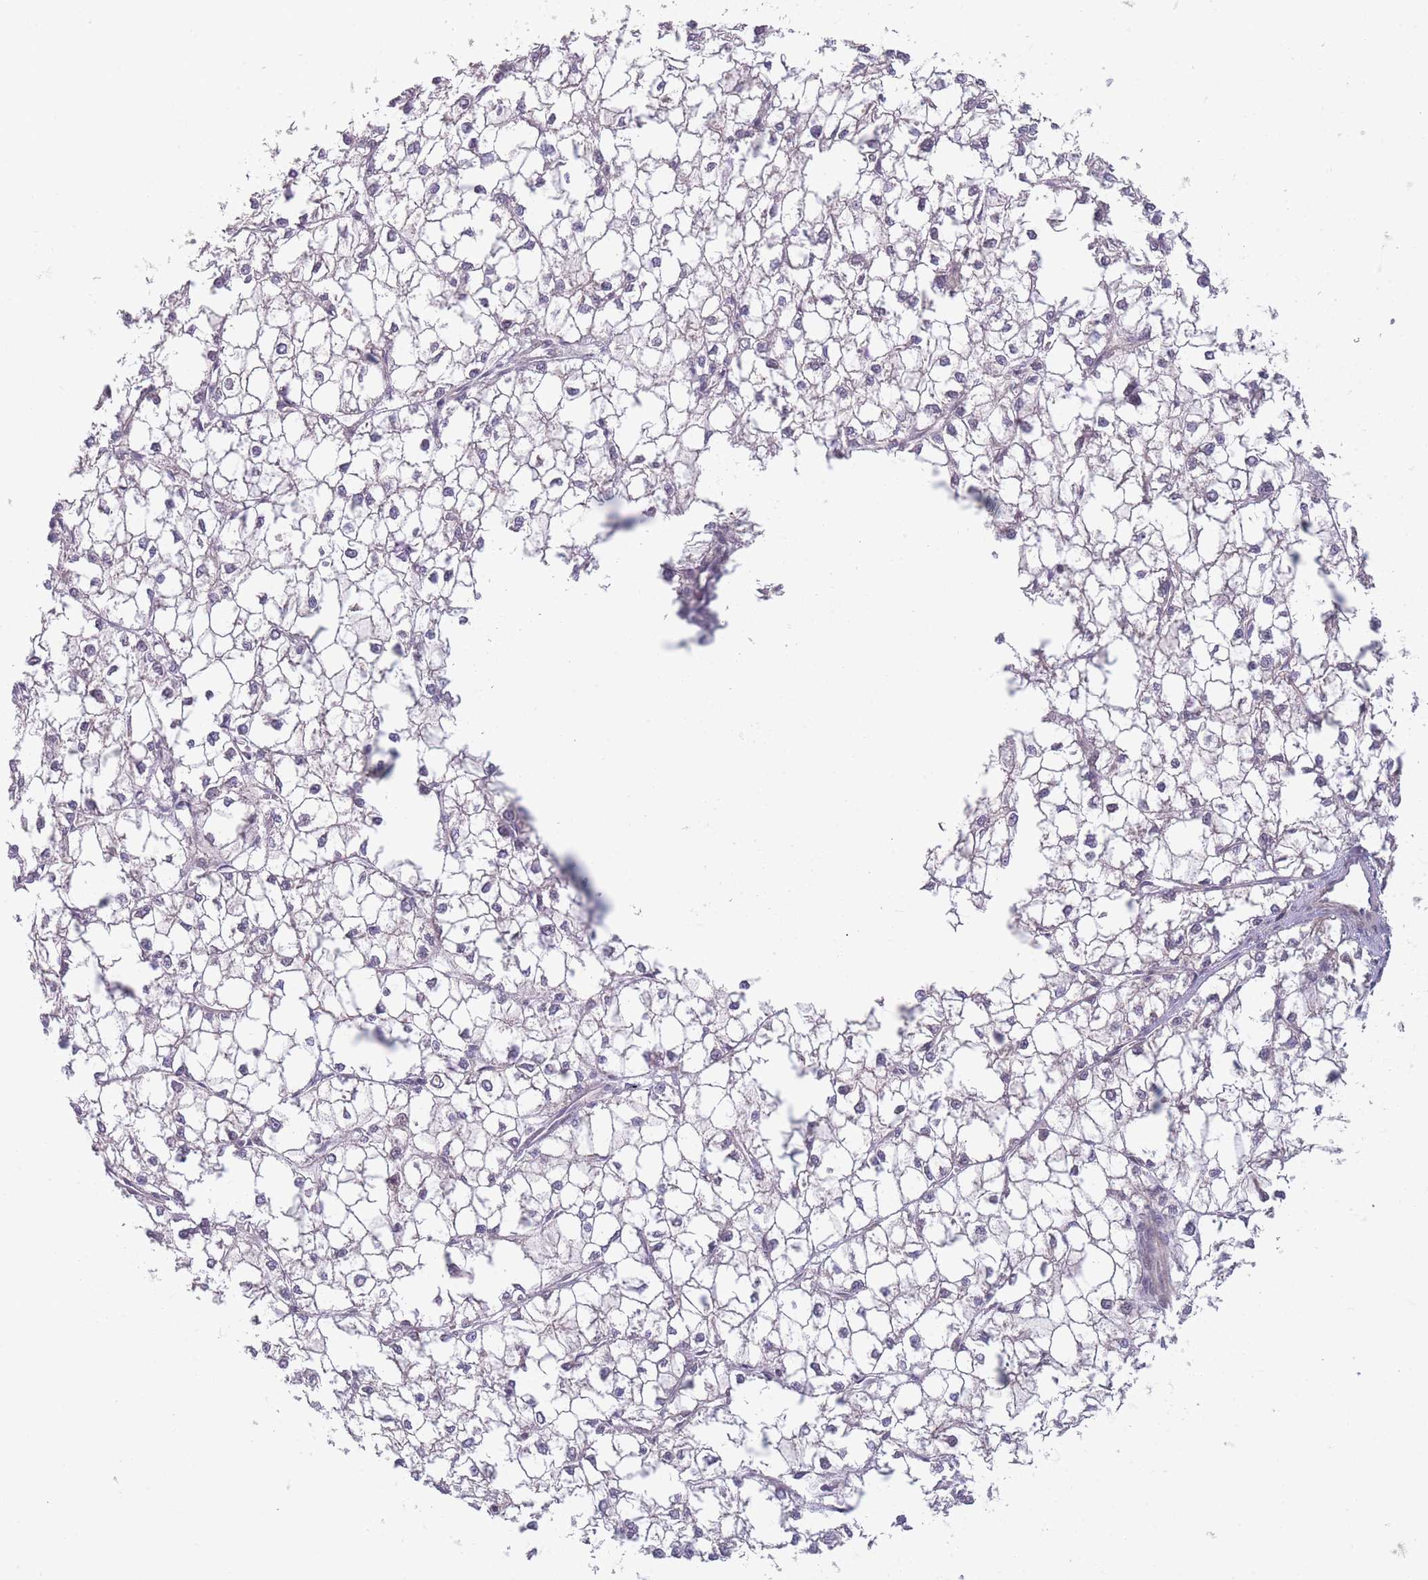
{"staining": {"intensity": "negative", "quantity": "none", "location": "none"}, "tissue": "liver cancer", "cell_type": "Tumor cells", "image_type": "cancer", "snomed": [{"axis": "morphology", "description": "Carcinoma, Hepatocellular, NOS"}, {"axis": "topography", "description": "Liver"}], "caption": "Tumor cells show no significant staining in liver hepatocellular carcinoma. The staining is performed using DAB brown chromogen with nuclei counter-stained in using hematoxylin.", "gene": "MRI1", "patient": {"sex": "female", "age": 43}}